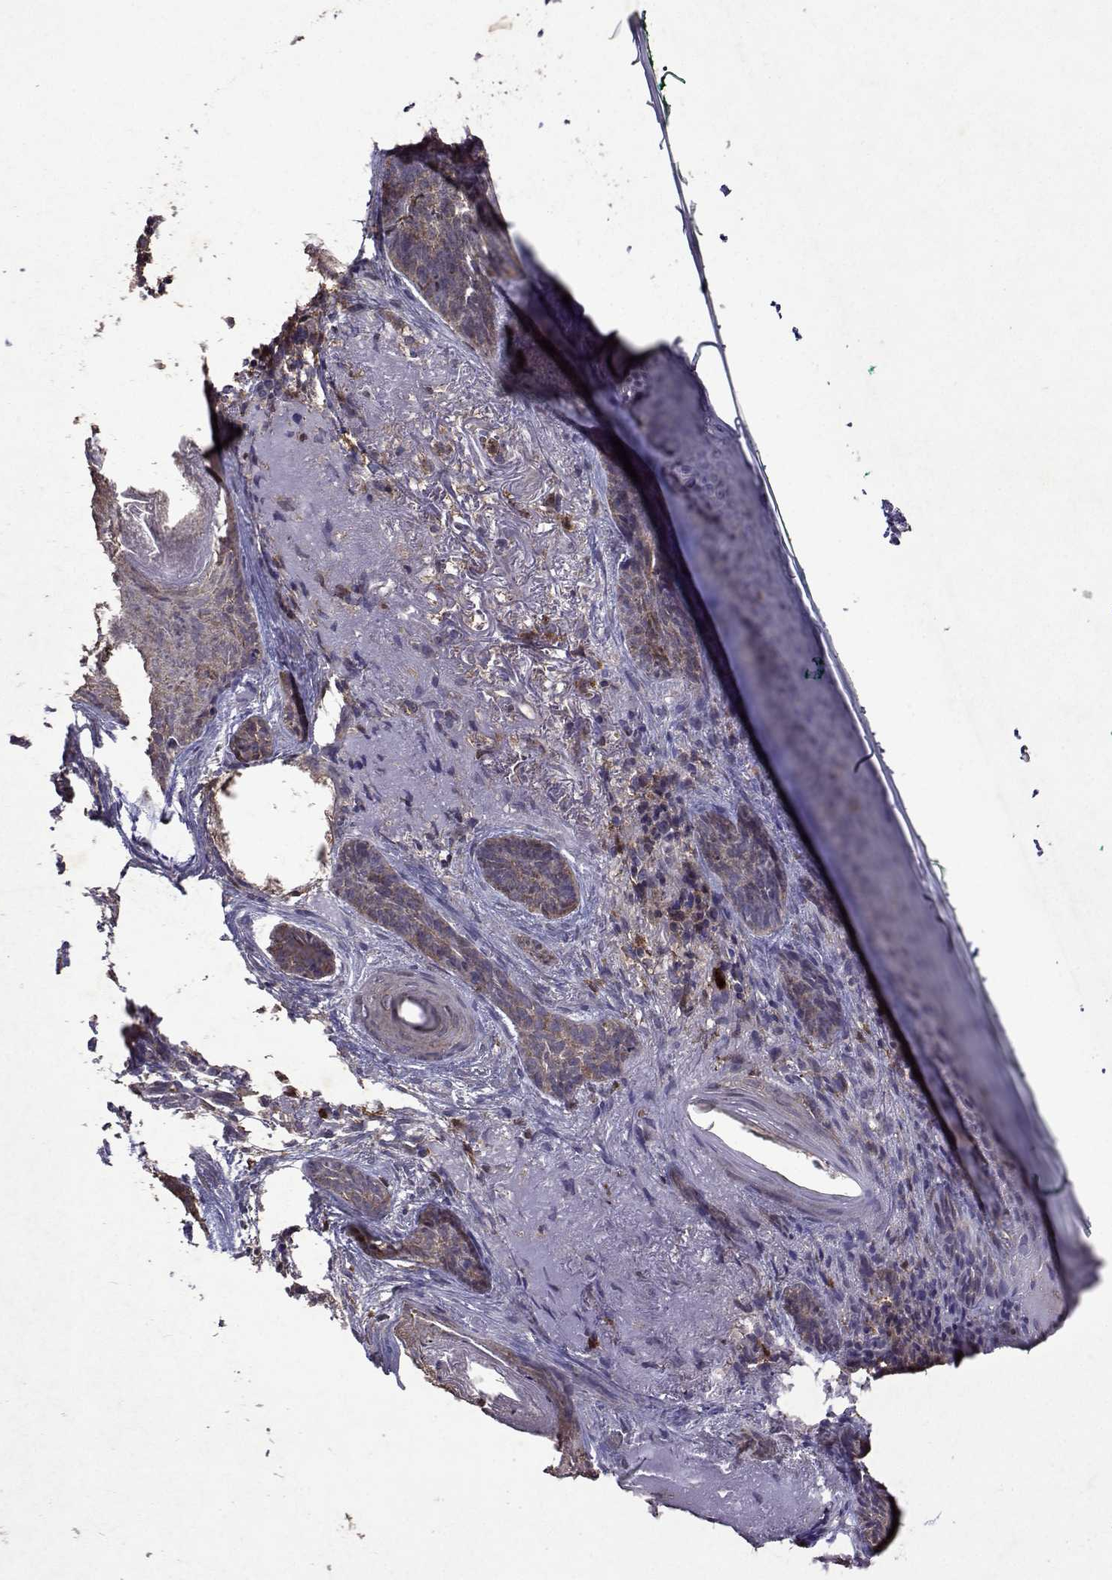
{"staining": {"intensity": "weak", "quantity": ">75%", "location": "cytoplasmic/membranous"}, "tissue": "skin cancer", "cell_type": "Tumor cells", "image_type": "cancer", "snomed": [{"axis": "morphology", "description": "Basal cell carcinoma"}, {"axis": "topography", "description": "Skin"}], "caption": "Brown immunohistochemical staining in skin cancer (basal cell carcinoma) demonstrates weak cytoplasmic/membranous positivity in about >75% of tumor cells.", "gene": "APAF1", "patient": {"sex": "female", "age": 78}}